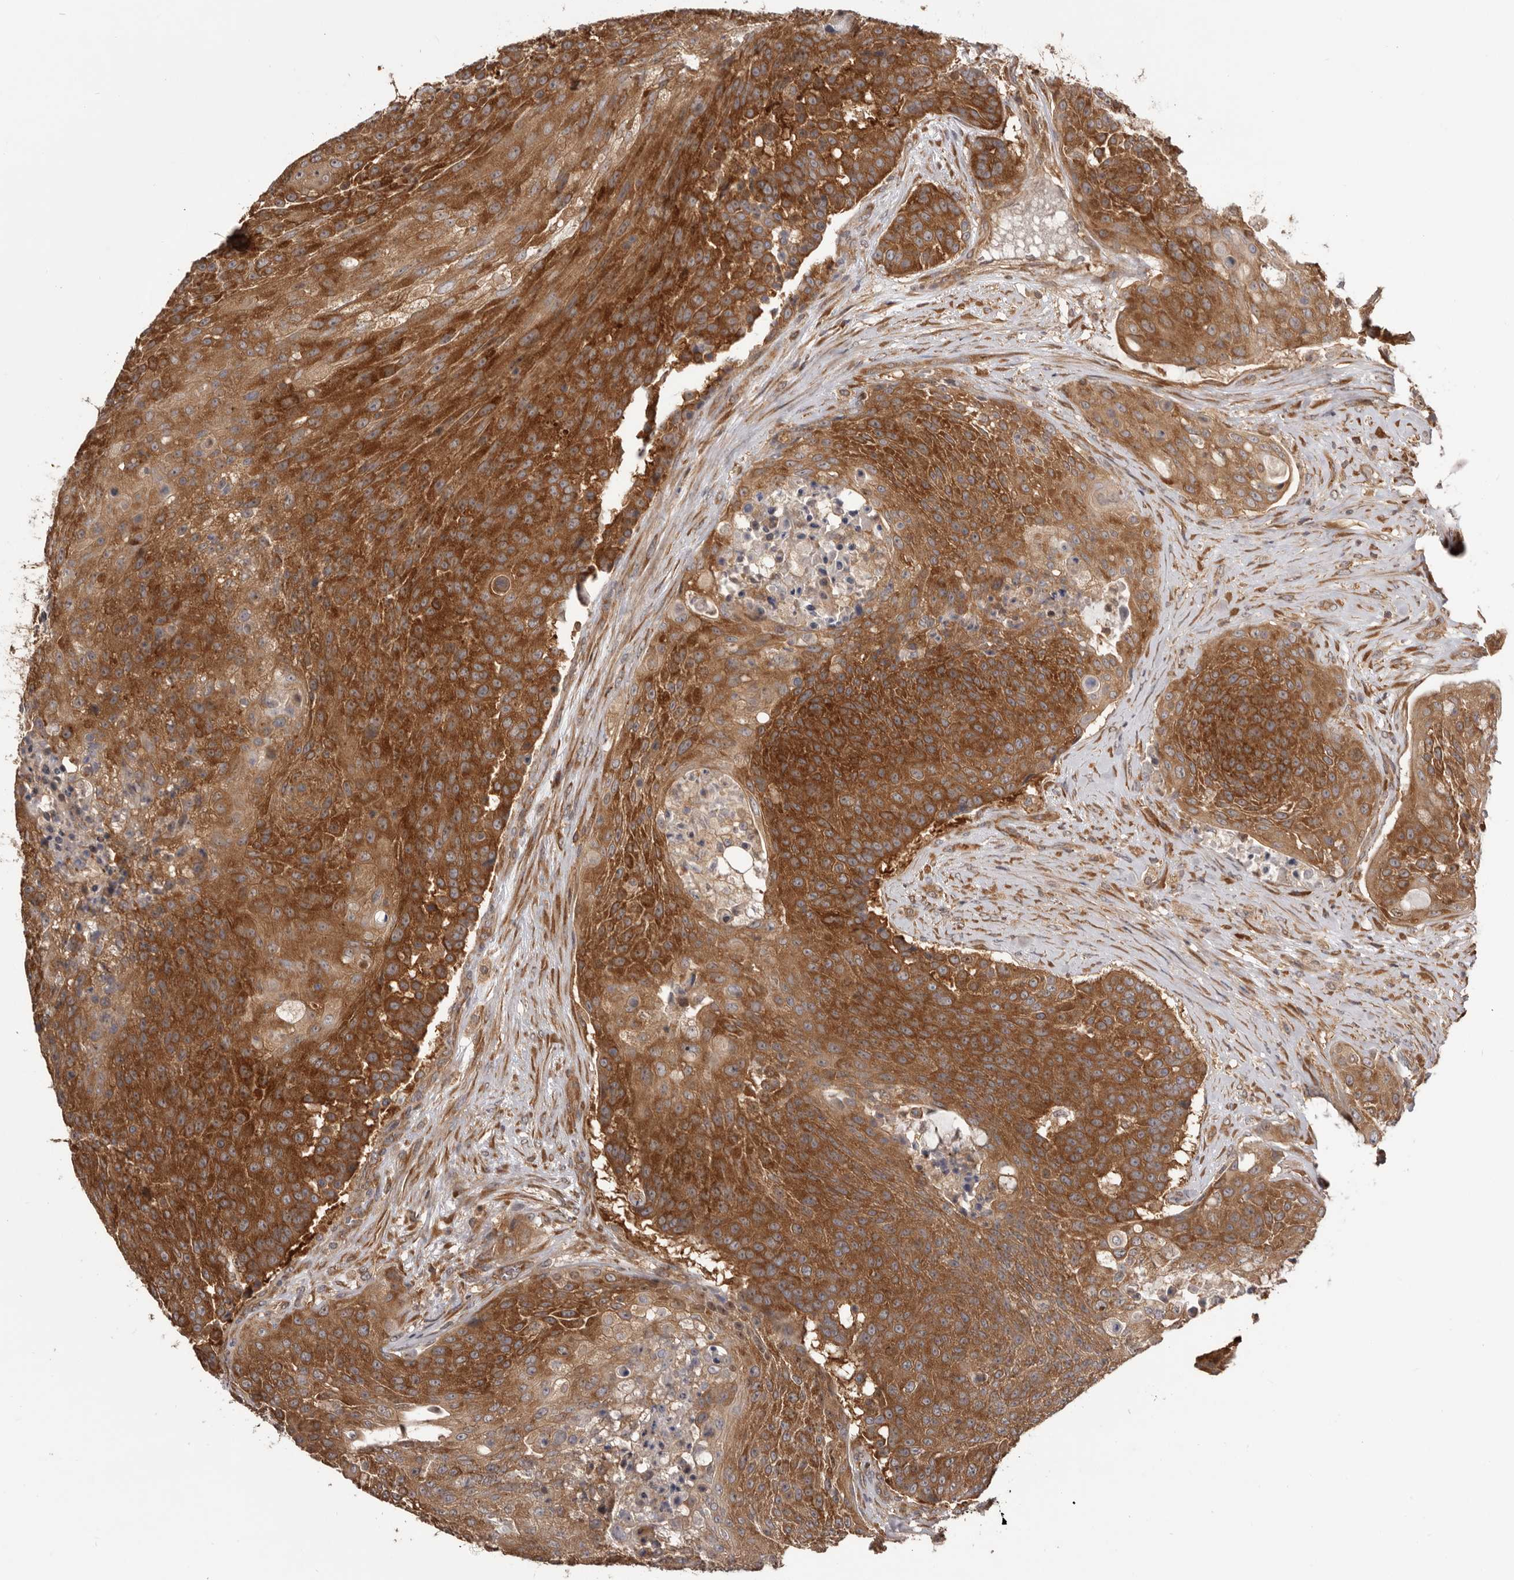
{"staining": {"intensity": "strong", "quantity": ">75%", "location": "cytoplasmic/membranous"}, "tissue": "urothelial cancer", "cell_type": "Tumor cells", "image_type": "cancer", "snomed": [{"axis": "morphology", "description": "Urothelial carcinoma, High grade"}, {"axis": "topography", "description": "Urinary bladder"}], "caption": "IHC histopathology image of neoplastic tissue: urothelial carcinoma (high-grade) stained using IHC displays high levels of strong protein expression localized specifically in the cytoplasmic/membranous of tumor cells, appearing as a cytoplasmic/membranous brown color.", "gene": "HBS1L", "patient": {"sex": "female", "age": 63}}